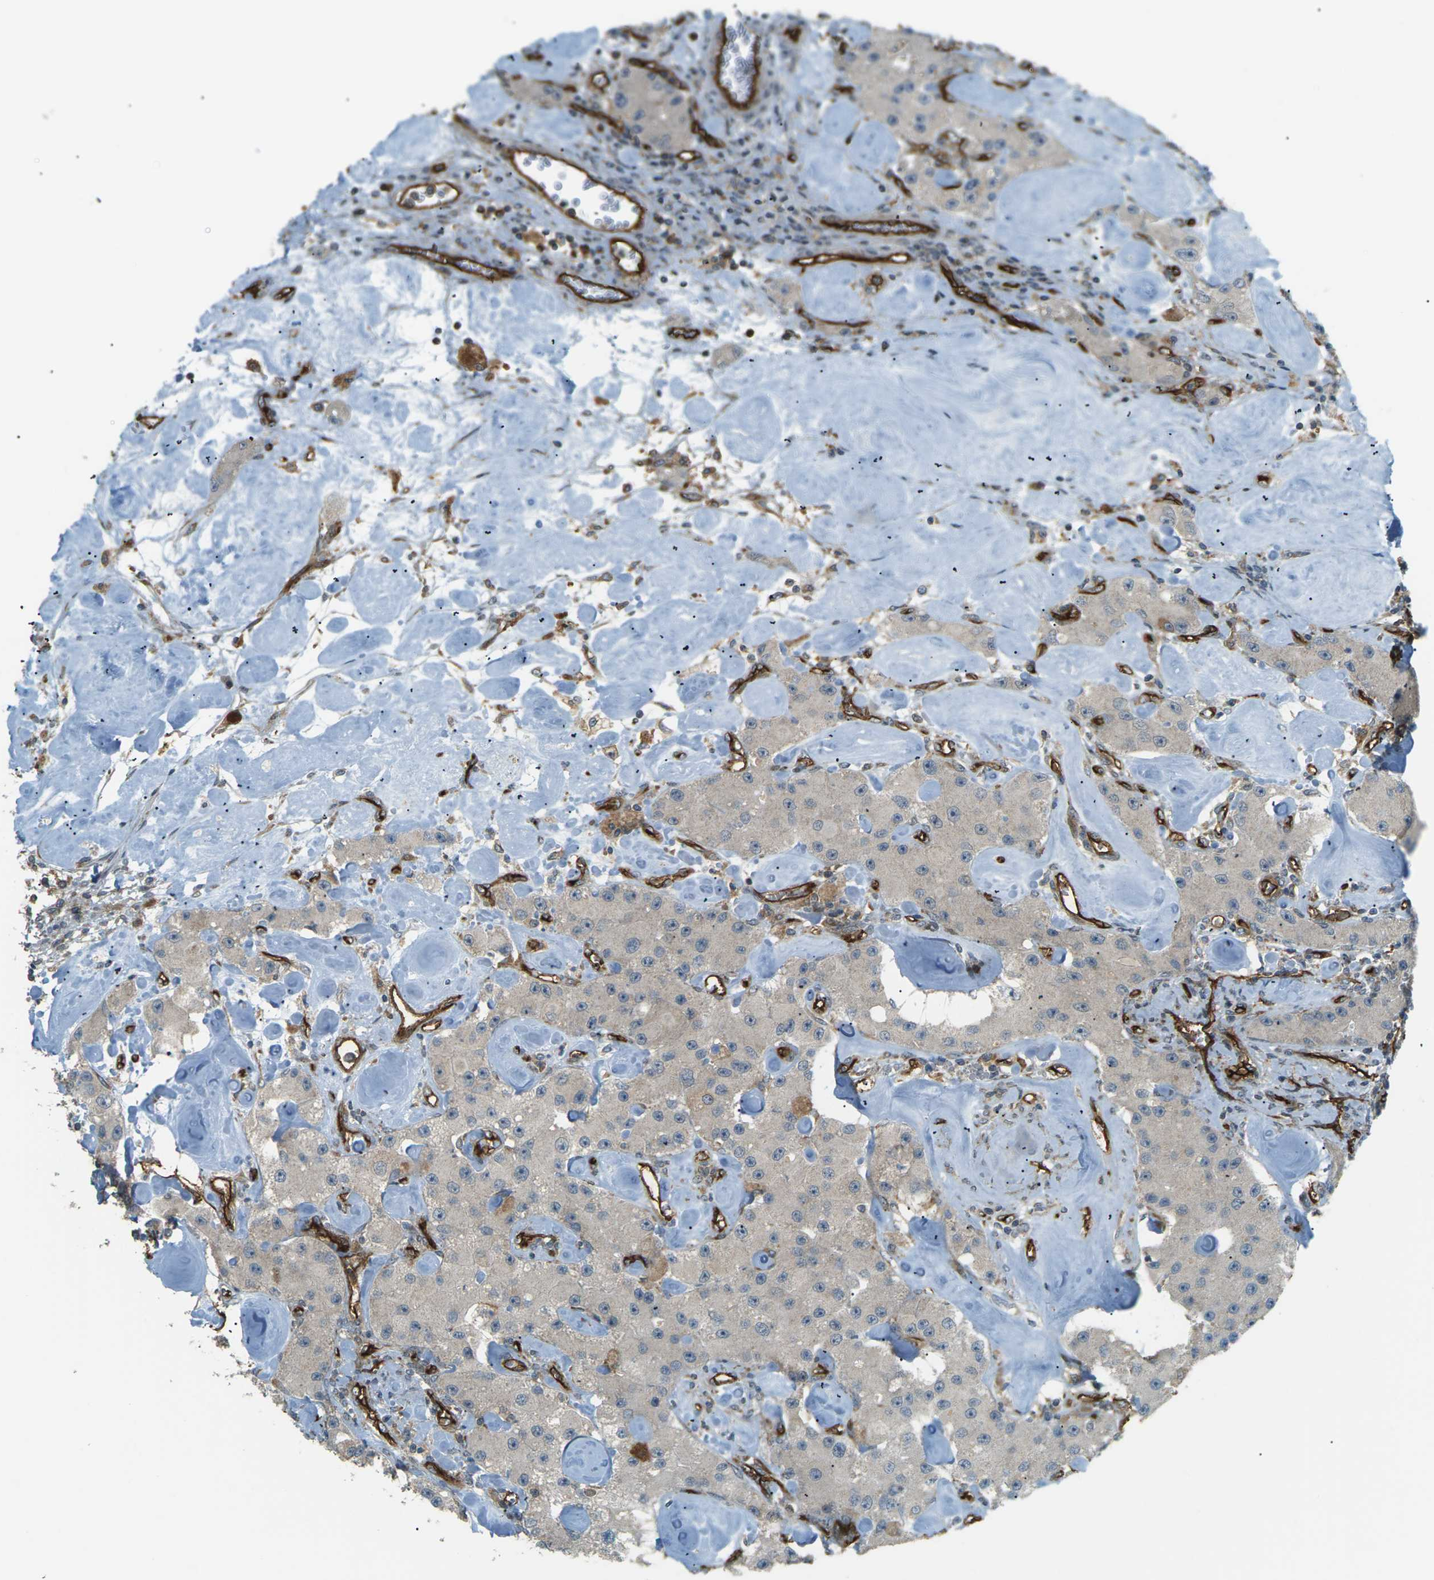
{"staining": {"intensity": "weak", "quantity": "25%-75%", "location": "cytoplasmic/membranous"}, "tissue": "carcinoid", "cell_type": "Tumor cells", "image_type": "cancer", "snomed": [{"axis": "morphology", "description": "Carcinoid, malignant, NOS"}, {"axis": "topography", "description": "Pancreas"}], "caption": "Immunohistochemistry of carcinoid reveals low levels of weak cytoplasmic/membranous positivity in about 25%-75% of tumor cells.", "gene": "S1PR1", "patient": {"sex": "male", "age": 41}}